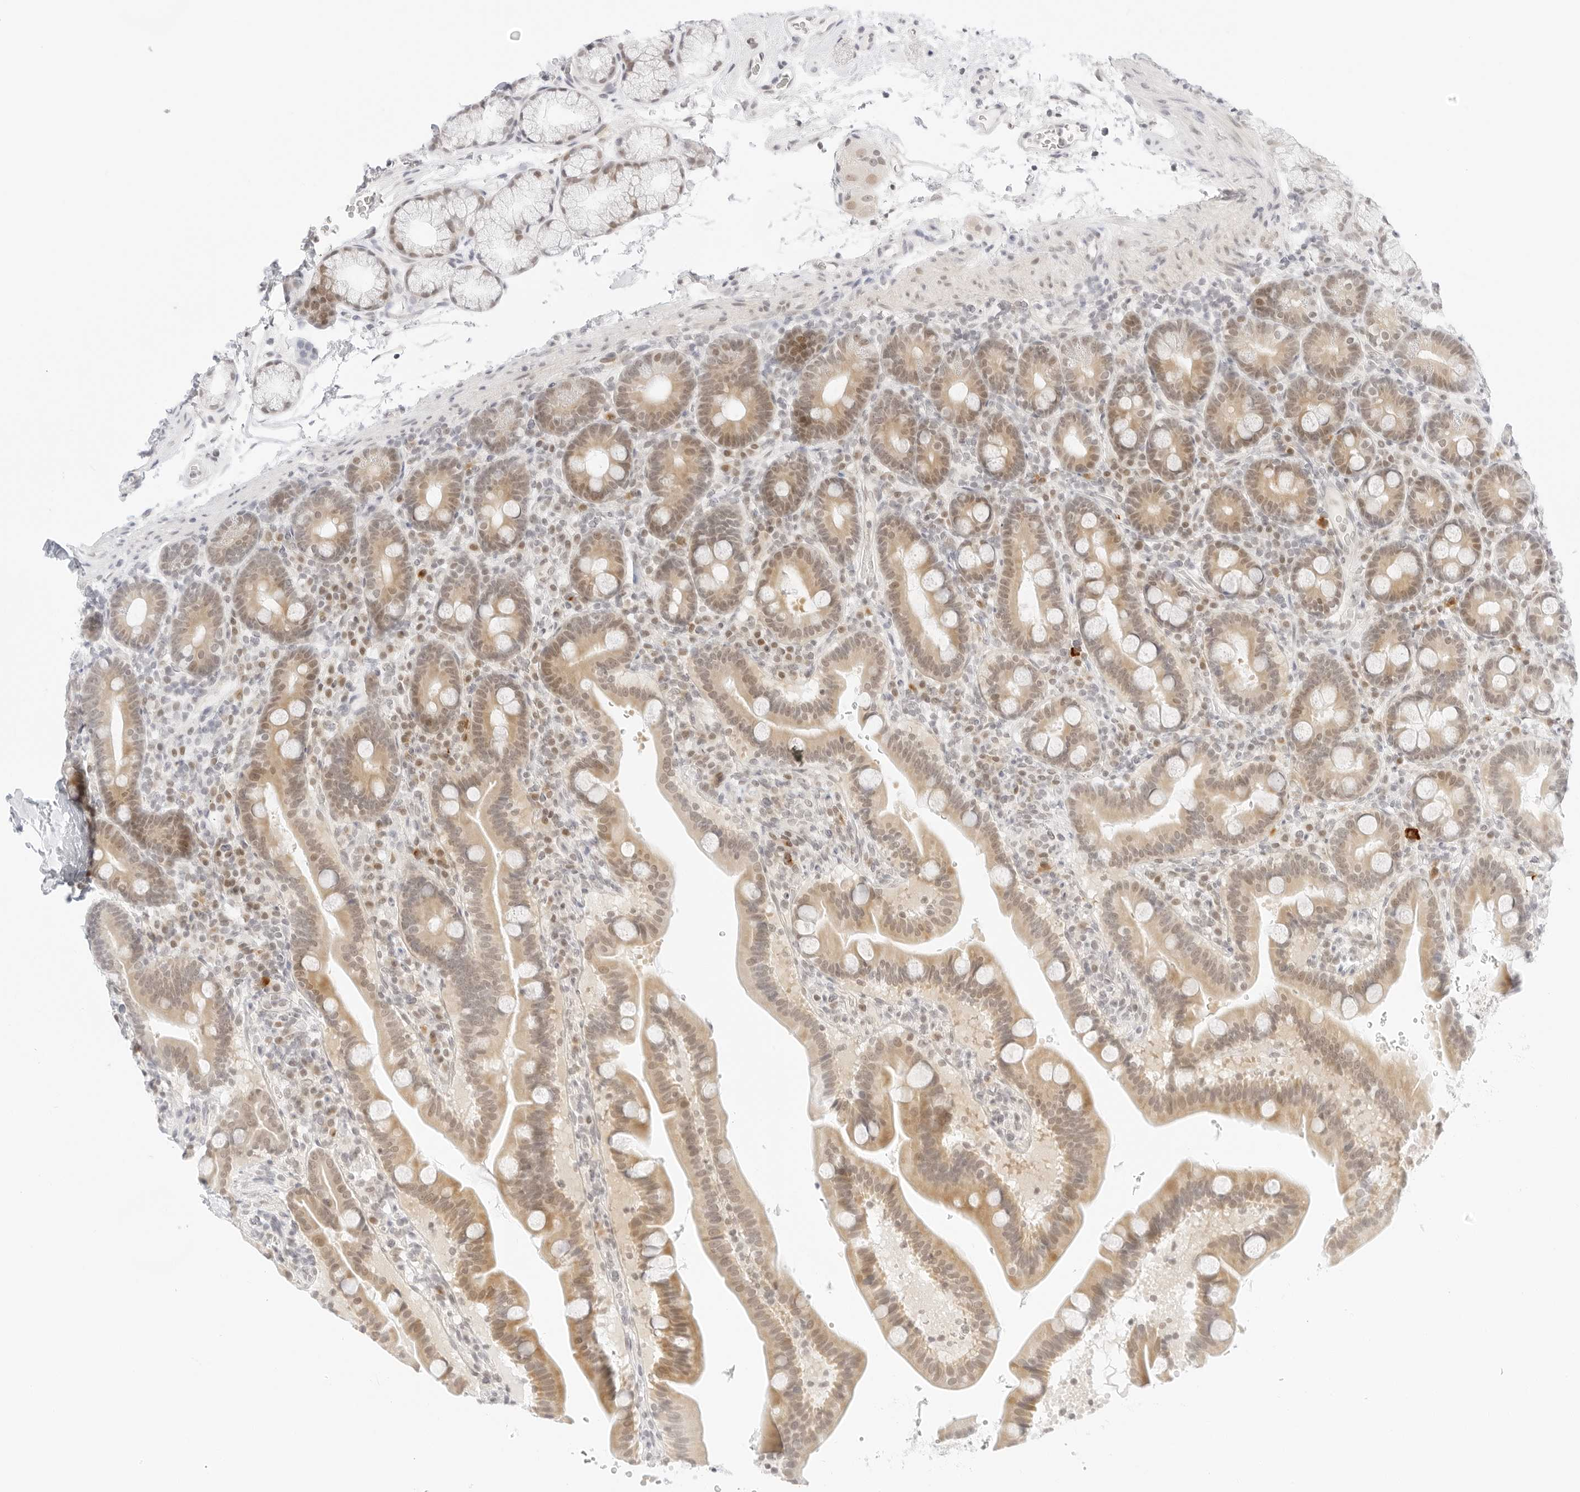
{"staining": {"intensity": "moderate", "quantity": "25%-75%", "location": "cytoplasmic/membranous,nuclear"}, "tissue": "duodenum", "cell_type": "Glandular cells", "image_type": "normal", "snomed": [{"axis": "morphology", "description": "Normal tissue, NOS"}, {"axis": "topography", "description": "Duodenum"}], "caption": "Brown immunohistochemical staining in normal duodenum reveals moderate cytoplasmic/membranous,nuclear positivity in approximately 25%-75% of glandular cells. Using DAB (3,3'-diaminobenzidine) (brown) and hematoxylin (blue) stains, captured at high magnification using brightfield microscopy.", "gene": "POLR3C", "patient": {"sex": "male", "age": 54}}